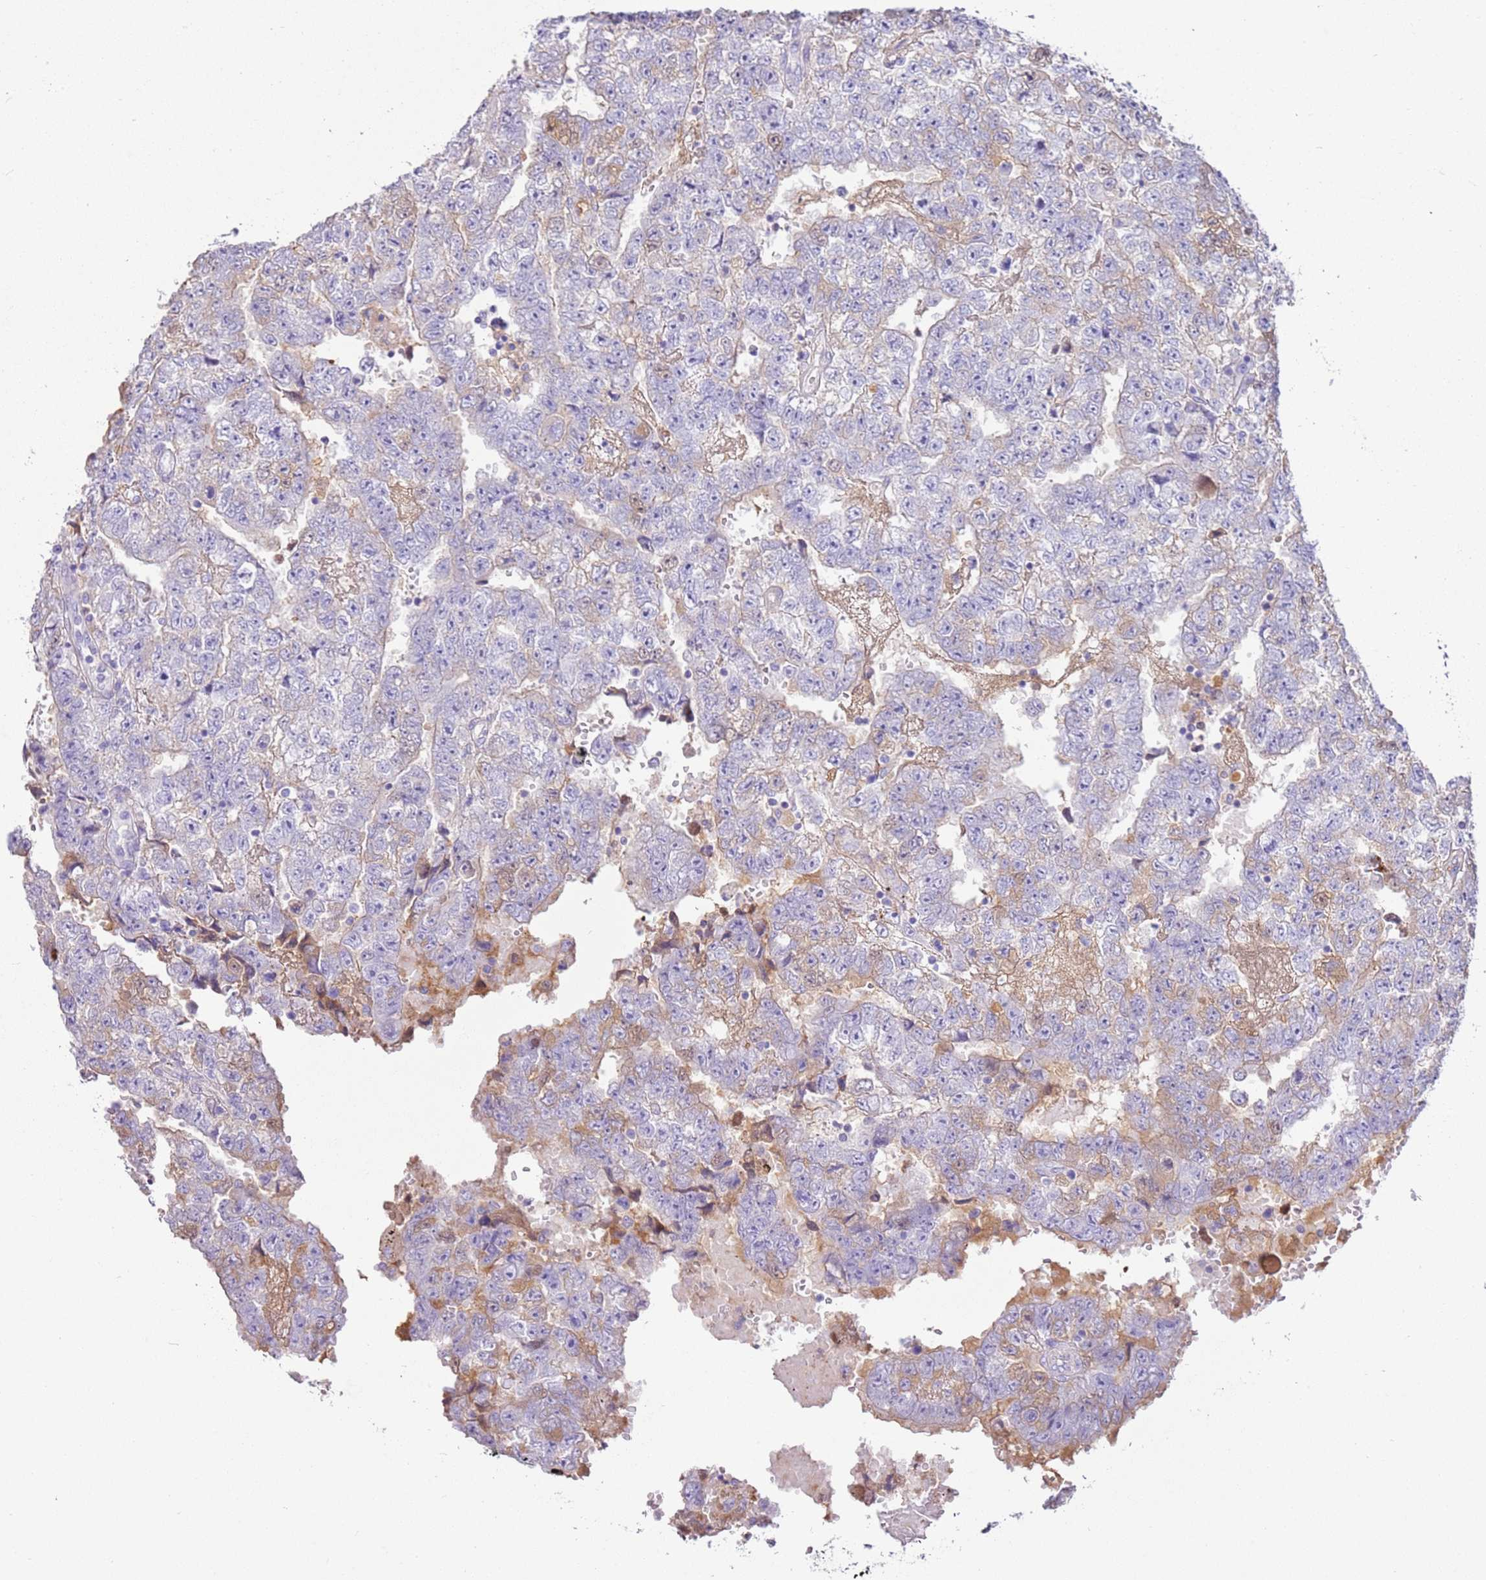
{"staining": {"intensity": "weak", "quantity": "<25%", "location": "cytoplasmic/membranous"}, "tissue": "testis cancer", "cell_type": "Tumor cells", "image_type": "cancer", "snomed": [{"axis": "morphology", "description": "Carcinoma, Embryonal, NOS"}, {"axis": "topography", "description": "Testis"}], "caption": "Immunohistochemistry (IHC) histopathology image of testis cancer stained for a protein (brown), which demonstrates no positivity in tumor cells.", "gene": "IGKV3D-11", "patient": {"sex": "male", "age": 25}}